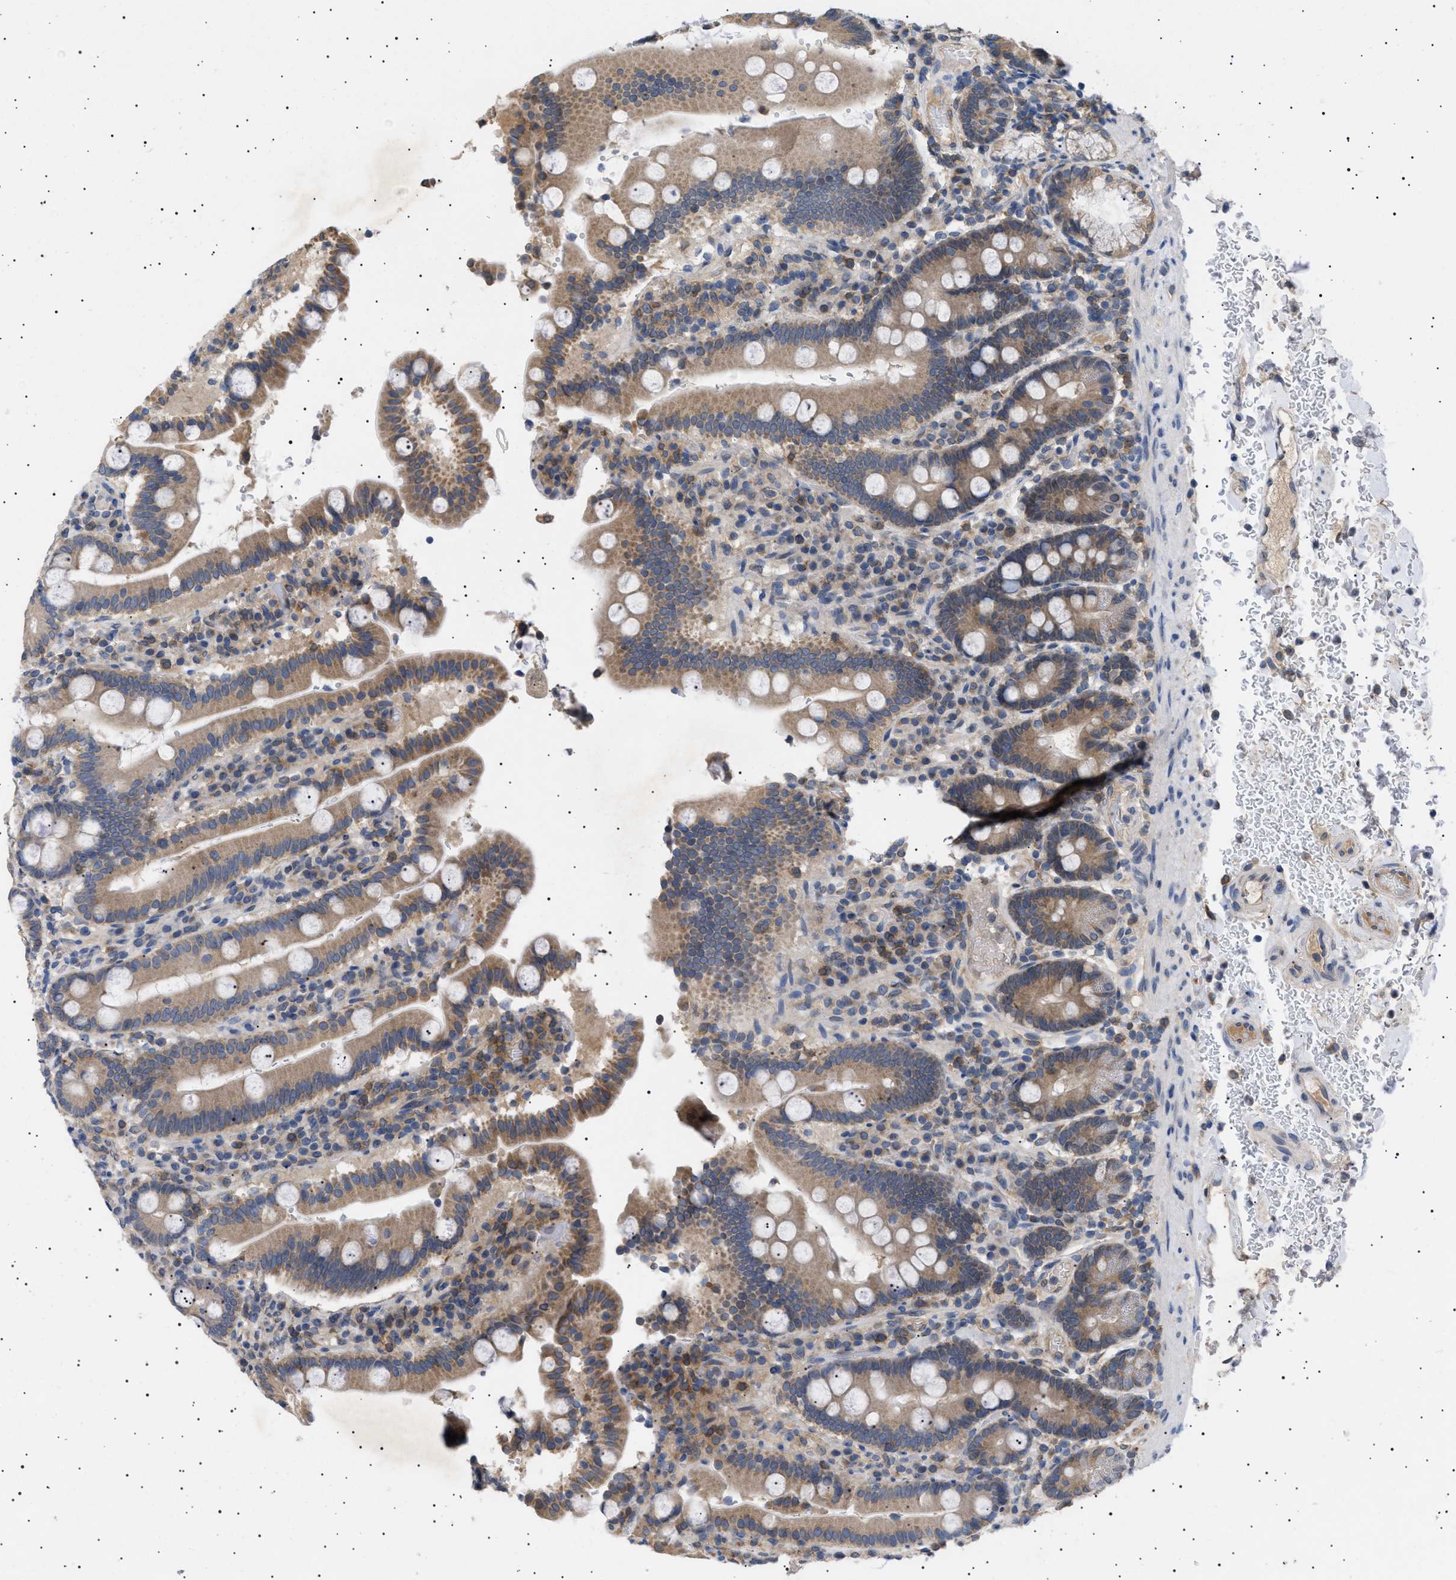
{"staining": {"intensity": "moderate", "quantity": ">75%", "location": "cytoplasmic/membranous"}, "tissue": "duodenum", "cell_type": "Glandular cells", "image_type": "normal", "snomed": [{"axis": "morphology", "description": "Normal tissue, NOS"}, {"axis": "topography", "description": "Small intestine, NOS"}], "caption": "DAB (3,3'-diaminobenzidine) immunohistochemical staining of normal duodenum shows moderate cytoplasmic/membranous protein staining in about >75% of glandular cells. Using DAB (brown) and hematoxylin (blue) stains, captured at high magnification using brightfield microscopy.", "gene": "NUP93", "patient": {"sex": "female", "age": 71}}